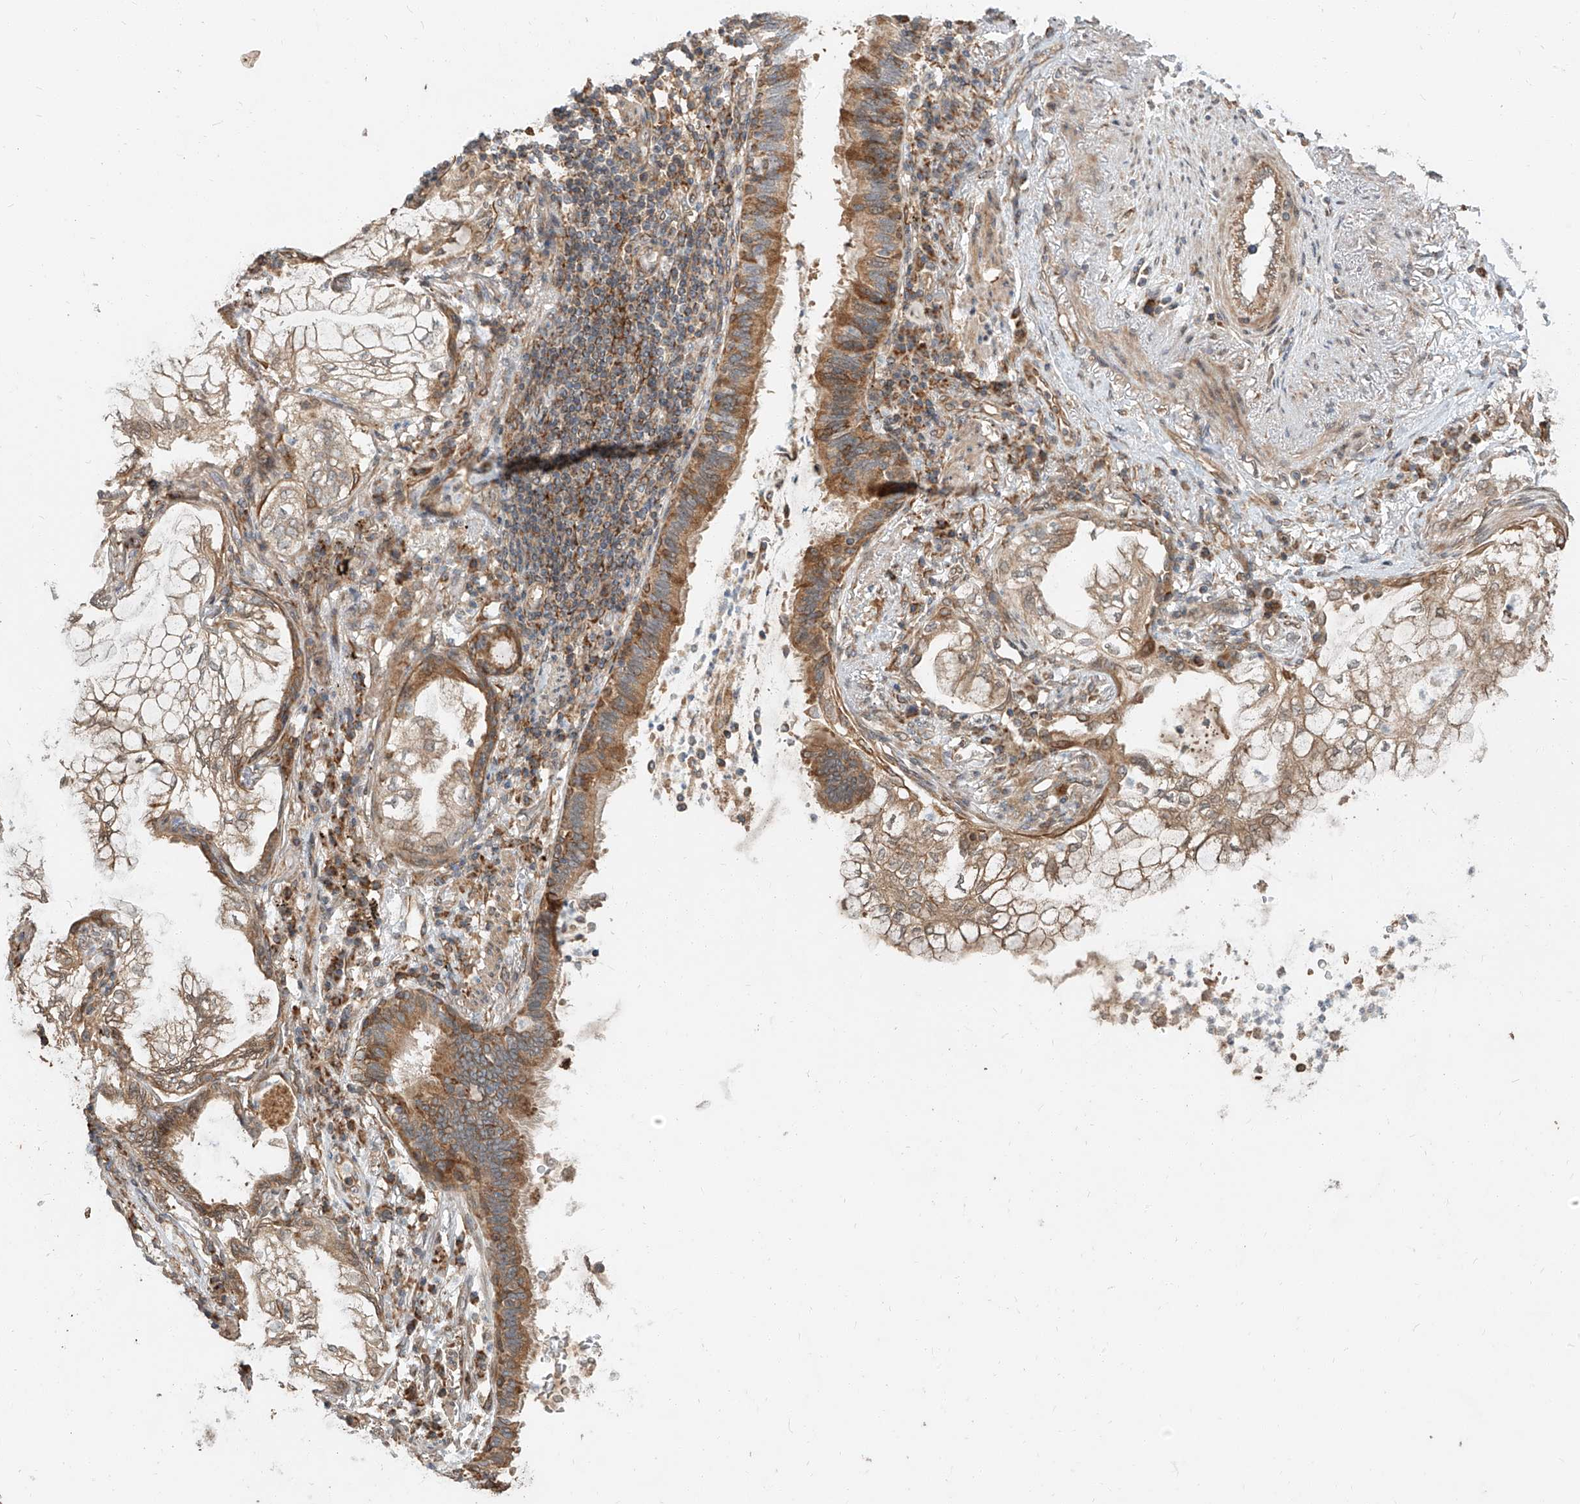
{"staining": {"intensity": "moderate", "quantity": ">75%", "location": "cytoplasmic/membranous"}, "tissue": "lung cancer", "cell_type": "Tumor cells", "image_type": "cancer", "snomed": [{"axis": "morphology", "description": "Adenocarcinoma, NOS"}, {"axis": "topography", "description": "Lung"}], "caption": "Lung adenocarcinoma stained with DAB IHC shows medium levels of moderate cytoplasmic/membranous positivity in about >75% of tumor cells.", "gene": "STX19", "patient": {"sex": "female", "age": 70}}